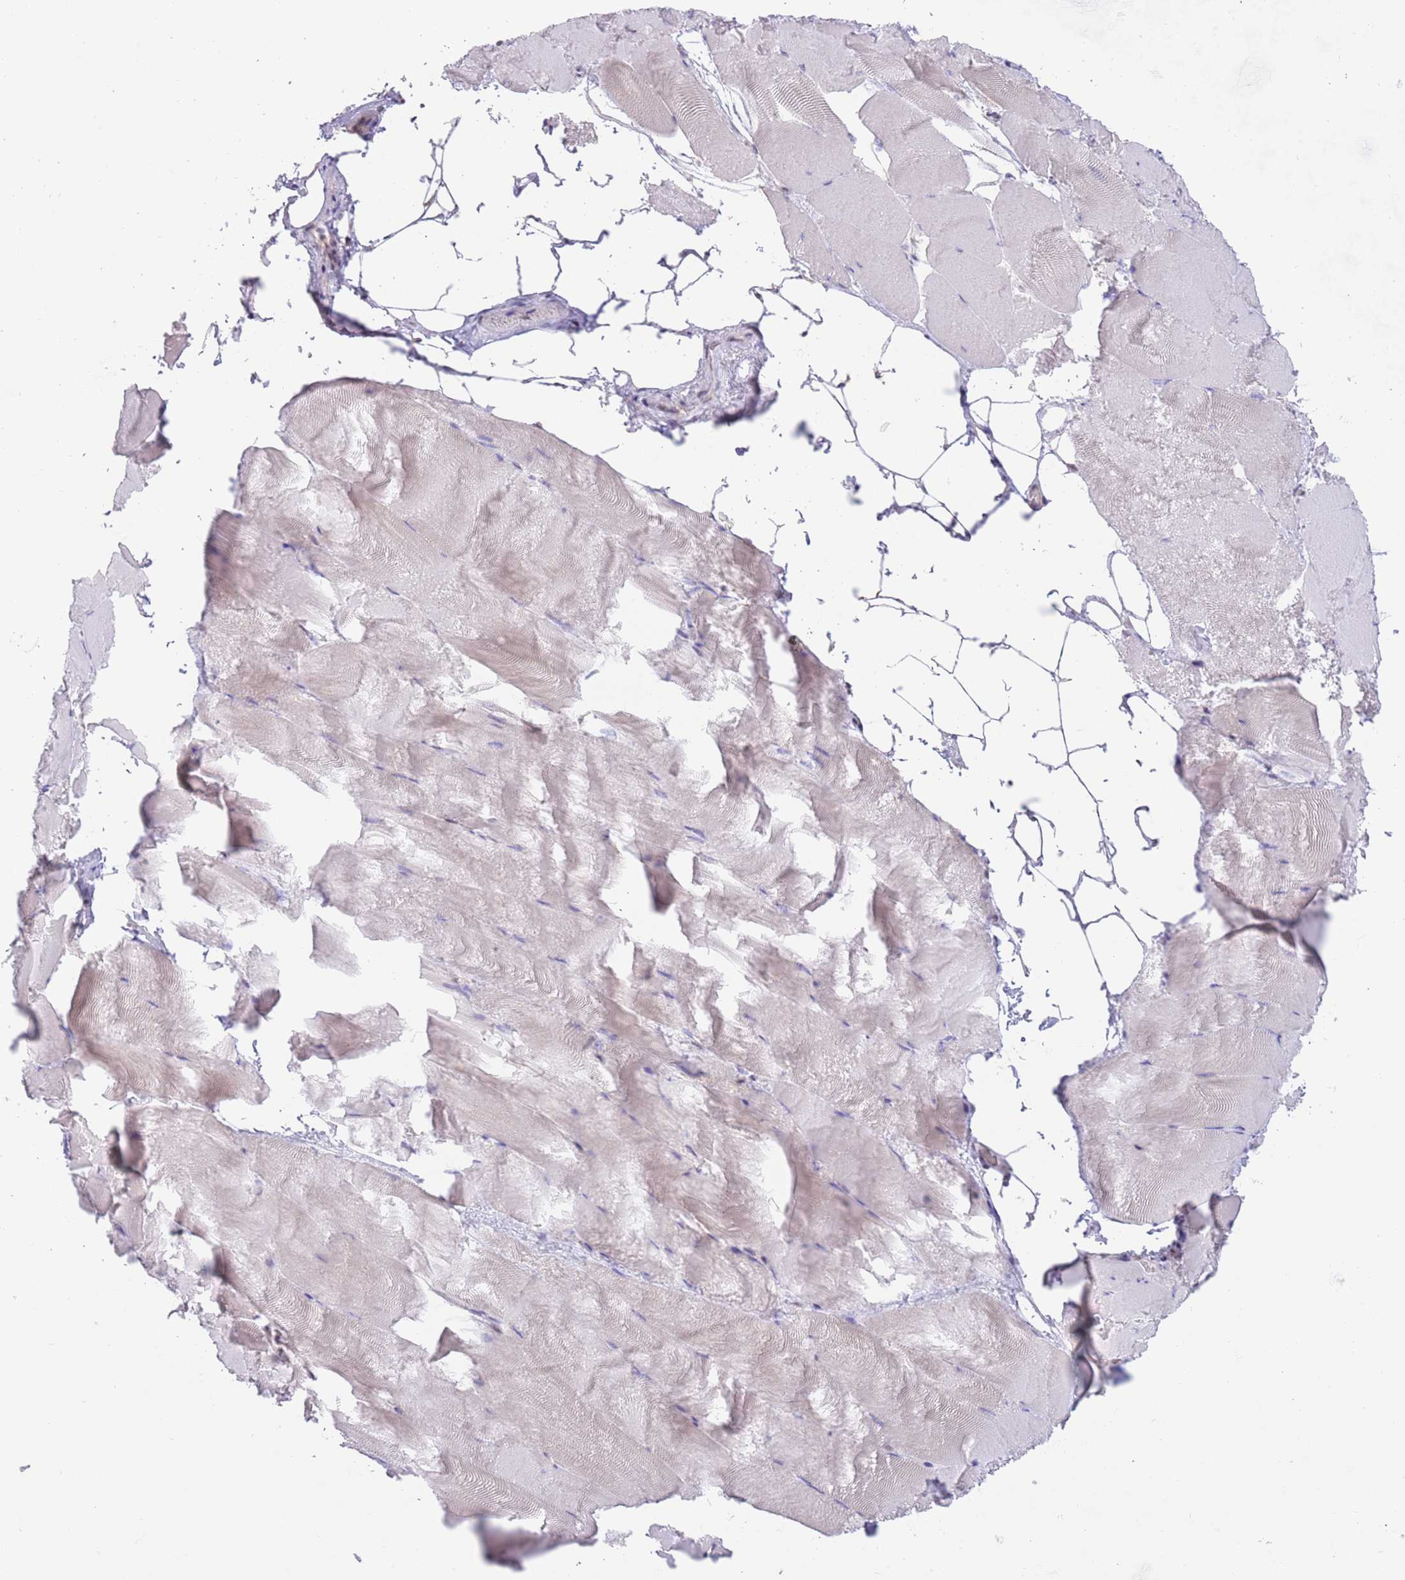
{"staining": {"intensity": "negative", "quantity": "none", "location": "none"}, "tissue": "skeletal muscle", "cell_type": "Myocytes", "image_type": "normal", "snomed": [{"axis": "morphology", "description": "Normal tissue, NOS"}, {"axis": "topography", "description": "Skeletal muscle"}], "caption": "An immunohistochemistry (IHC) photomicrograph of unremarkable skeletal muscle is shown. There is no staining in myocytes of skeletal muscle.", "gene": "TIMM13", "patient": {"sex": "female", "age": 64}}